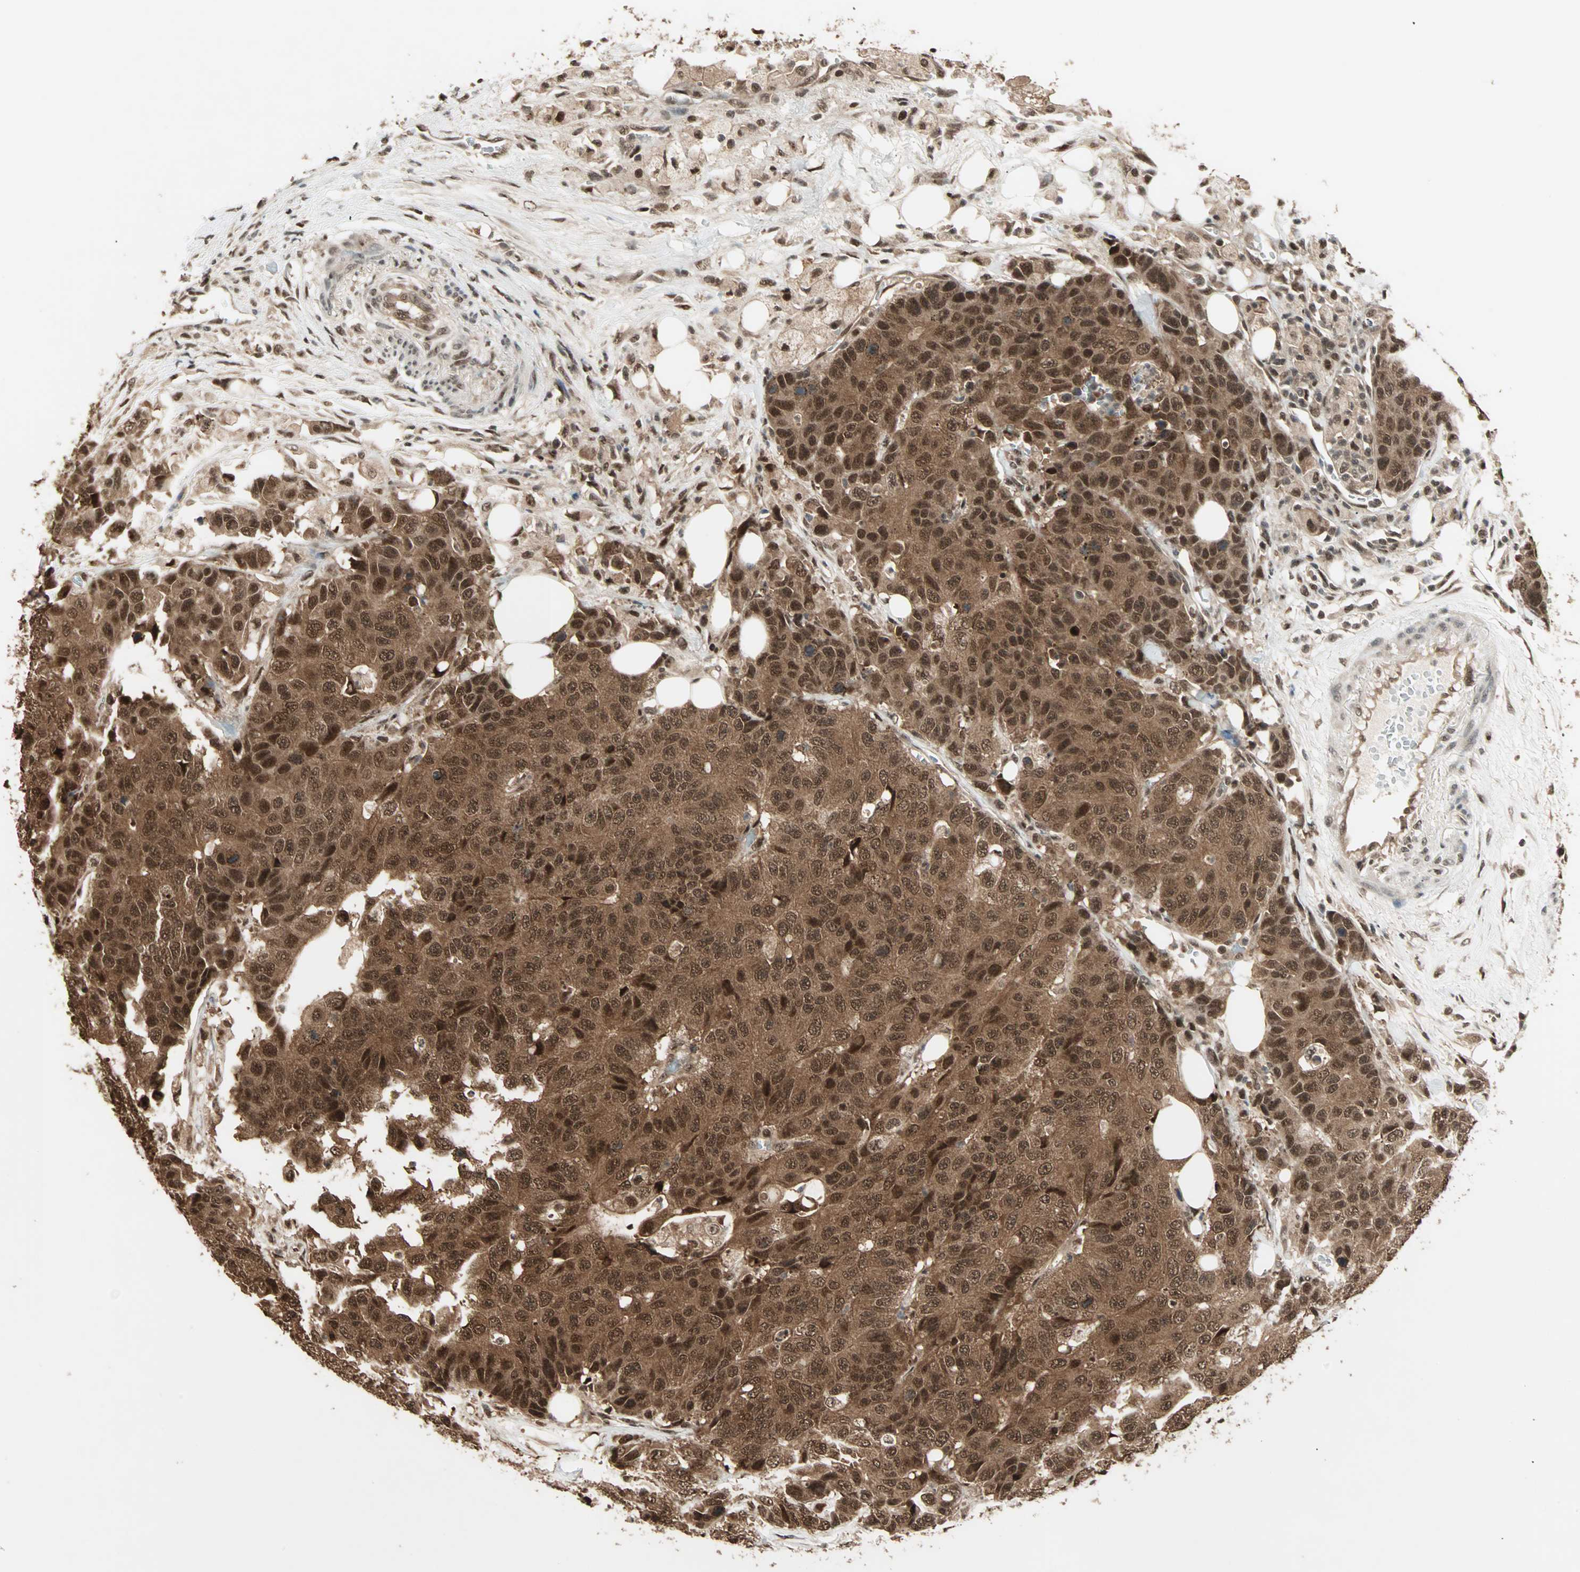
{"staining": {"intensity": "strong", "quantity": ">75%", "location": "cytoplasmic/membranous,nuclear"}, "tissue": "colorectal cancer", "cell_type": "Tumor cells", "image_type": "cancer", "snomed": [{"axis": "morphology", "description": "Adenocarcinoma, NOS"}, {"axis": "topography", "description": "Colon"}], "caption": "IHC (DAB (3,3'-diaminobenzidine)) staining of adenocarcinoma (colorectal) reveals strong cytoplasmic/membranous and nuclear protein staining in approximately >75% of tumor cells. Nuclei are stained in blue.", "gene": "ZNF44", "patient": {"sex": "female", "age": 86}}